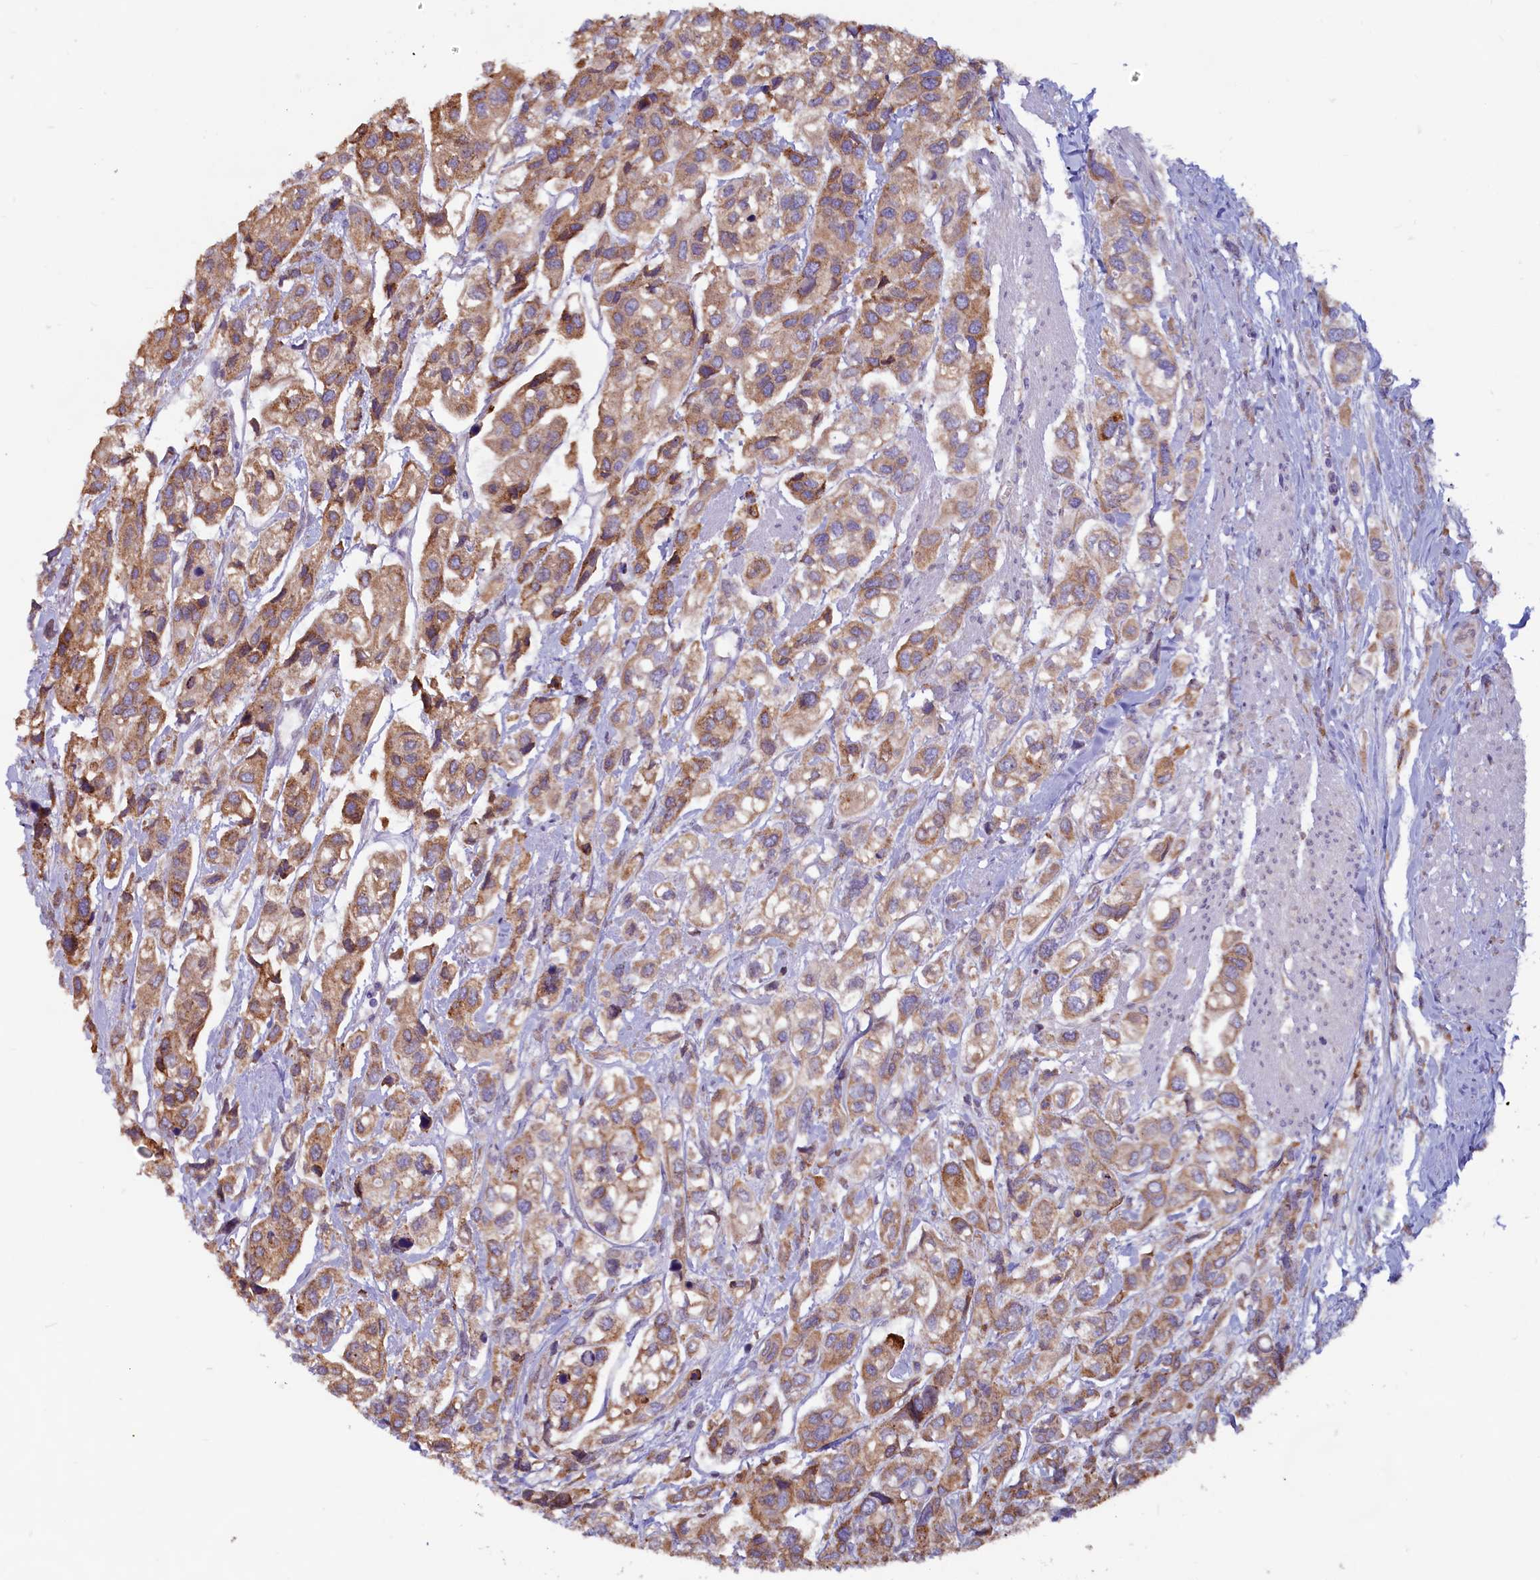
{"staining": {"intensity": "moderate", "quantity": ">75%", "location": "cytoplasmic/membranous"}, "tissue": "urothelial cancer", "cell_type": "Tumor cells", "image_type": "cancer", "snomed": [{"axis": "morphology", "description": "Urothelial carcinoma, High grade"}, {"axis": "topography", "description": "Urinary bladder"}], "caption": "DAB (3,3'-diaminobenzidine) immunohistochemical staining of human high-grade urothelial carcinoma shows moderate cytoplasmic/membranous protein expression in about >75% of tumor cells. (Stains: DAB (3,3'-diaminobenzidine) in brown, nuclei in blue, Microscopy: brightfield microscopy at high magnification).", "gene": "TBC1D19", "patient": {"sex": "male", "age": 67}}